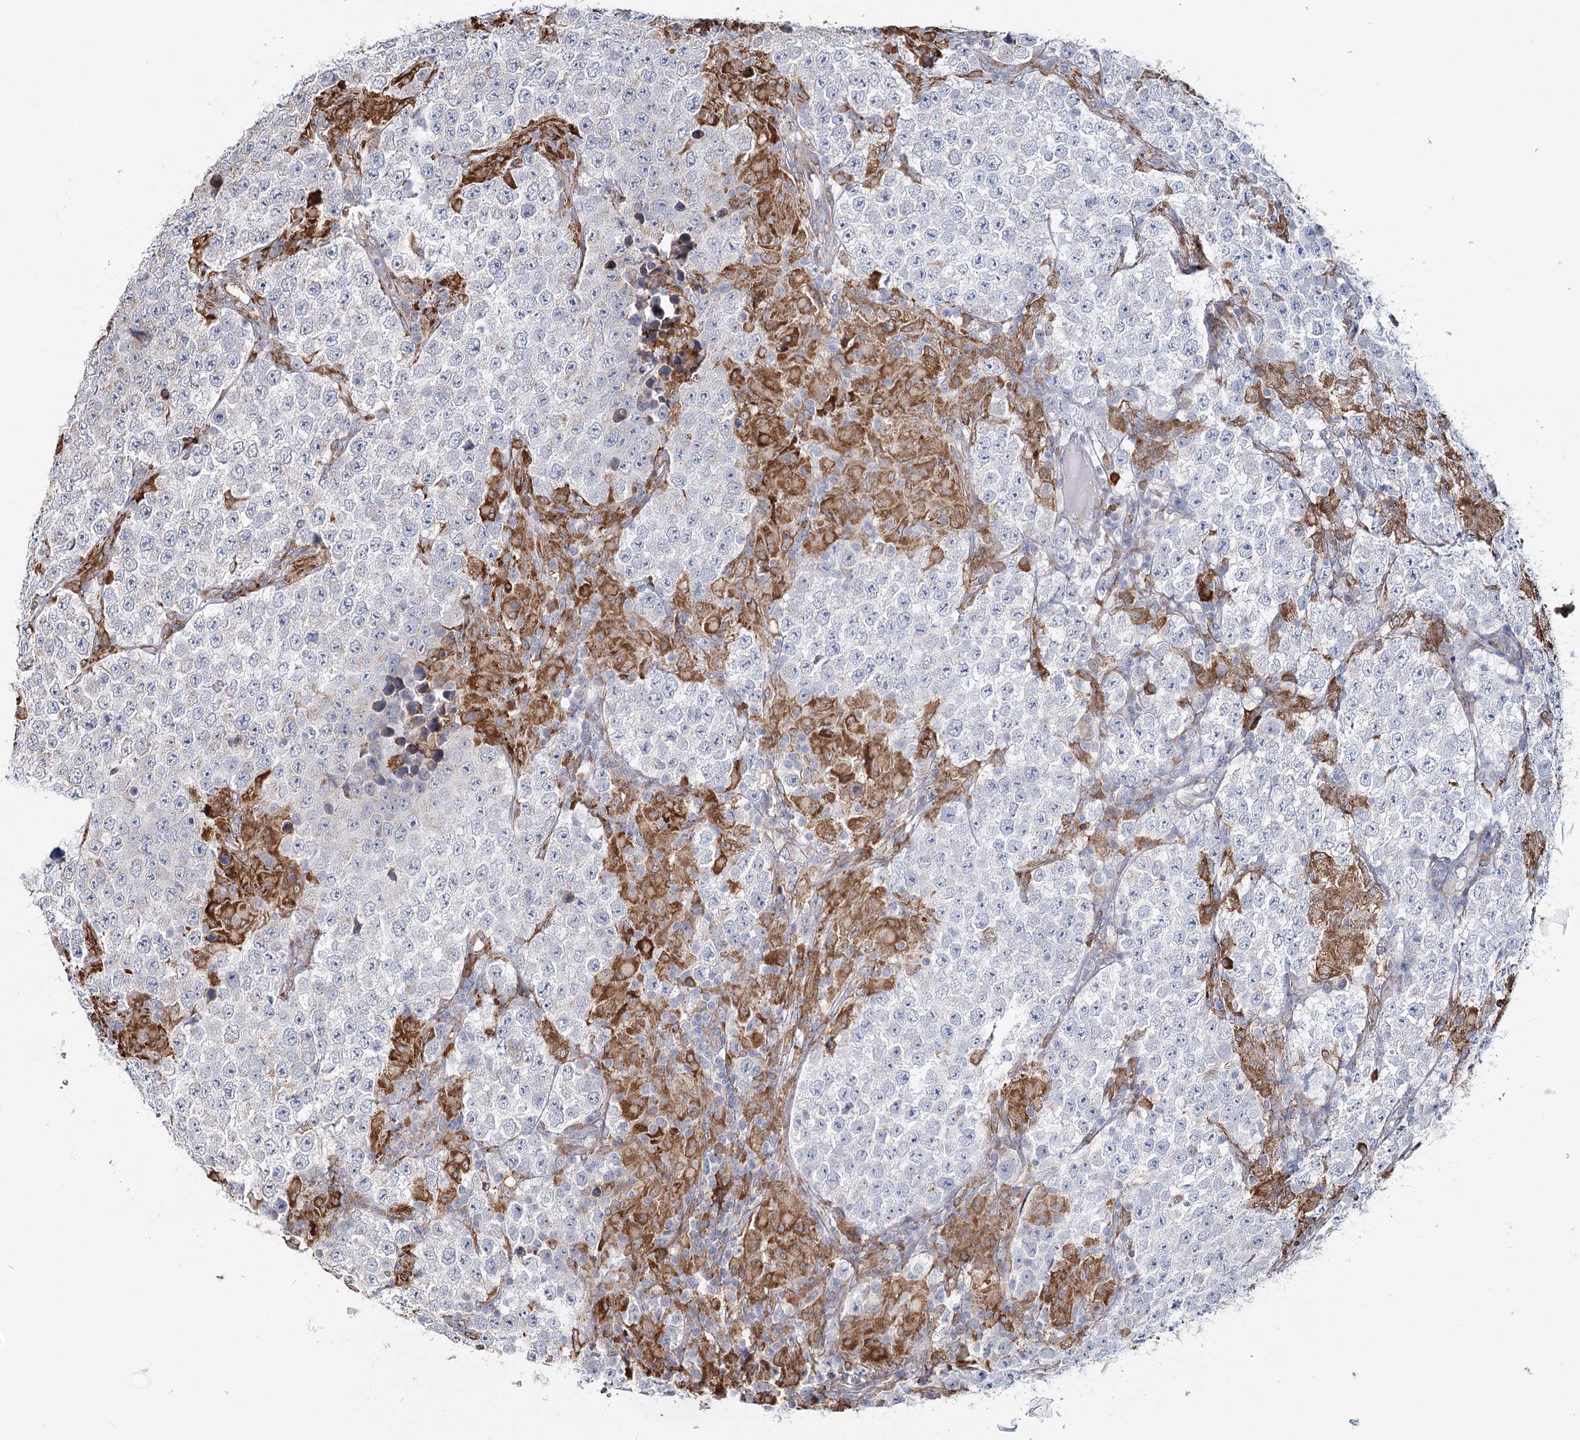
{"staining": {"intensity": "negative", "quantity": "none", "location": "none"}, "tissue": "testis cancer", "cell_type": "Tumor cells", "image_type": "cancer", "snomed": [{"axis": "morphology", "description": "Normal tissue, NOS"}, {"axis": "morphology", "description": "Urothelial carcinoma, High grade"}, {"axis": "morphology", "description": "Seminoma, NOS"}, {"axis": "morphology", "description": "Carcinoma, Embryonal, NOS"}, {"axis": "topography", "description": "Urinary bladder"}, {"axis": "topography", "description": "Testis"}], "caption": "Image shows no protein staining in tumor cells of testis cancer tissue.", "gene": "ZCCHC9", "patient": {"sex": "male", "age": 41}}